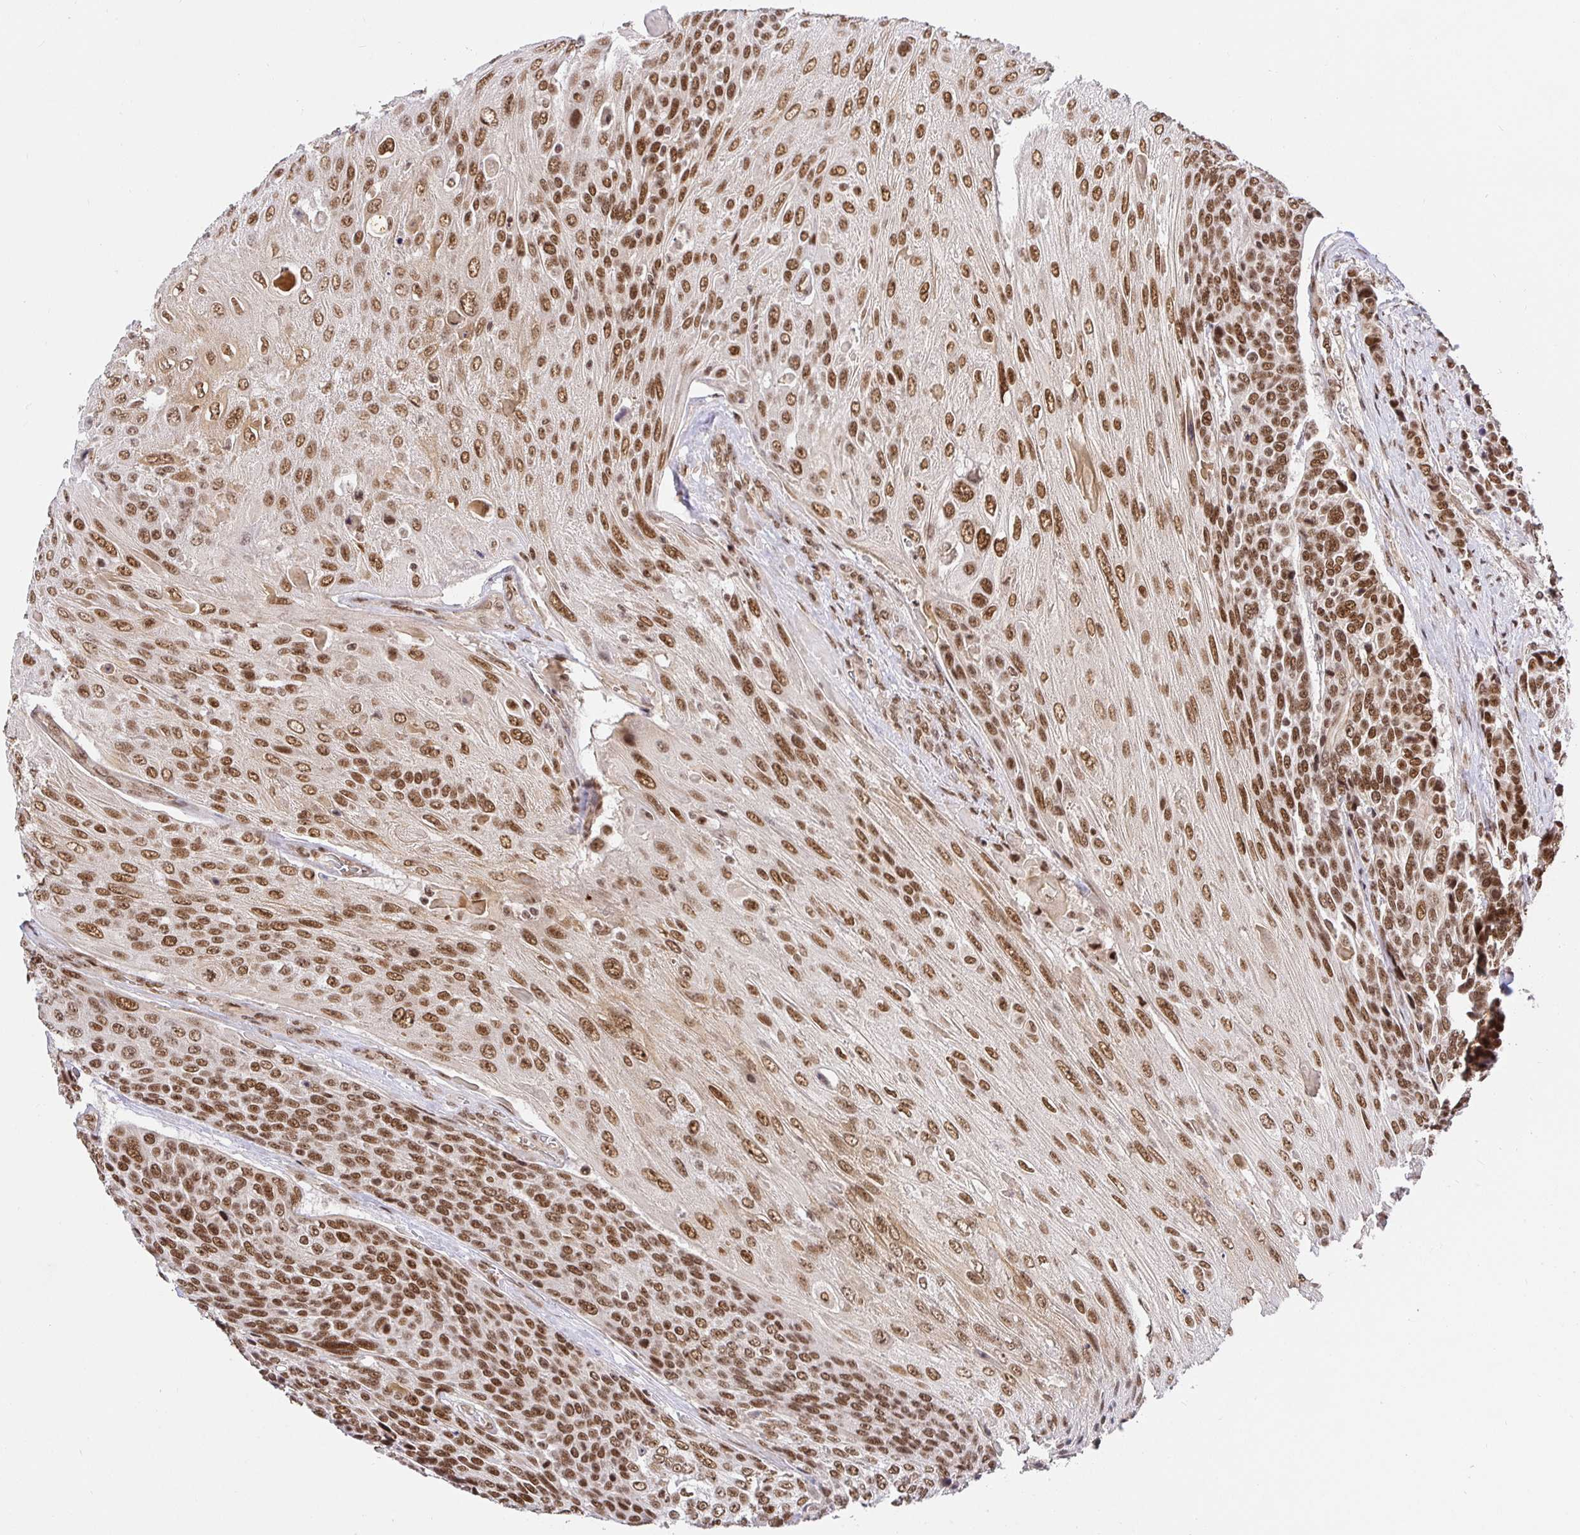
{"staining": {"intensity": "moderate", "quantity": ">75%", "location": "nuclear"}, "tissue": "urothelial cancer", "cell_type": "Tumor cells", "image_type": "cancer", "snomed": [{"axis": "morphology", "description": "Urothelial carcinoma, High grade"}, {"axis": "topography", "description": "Urinary bladder"}], "caption": "Moderate nuclear protein expression is present in approximately >75% of tumor cells in urothelial cancer.", "gene": "USF1", "patient": {"sex": "female", "age": 70}}